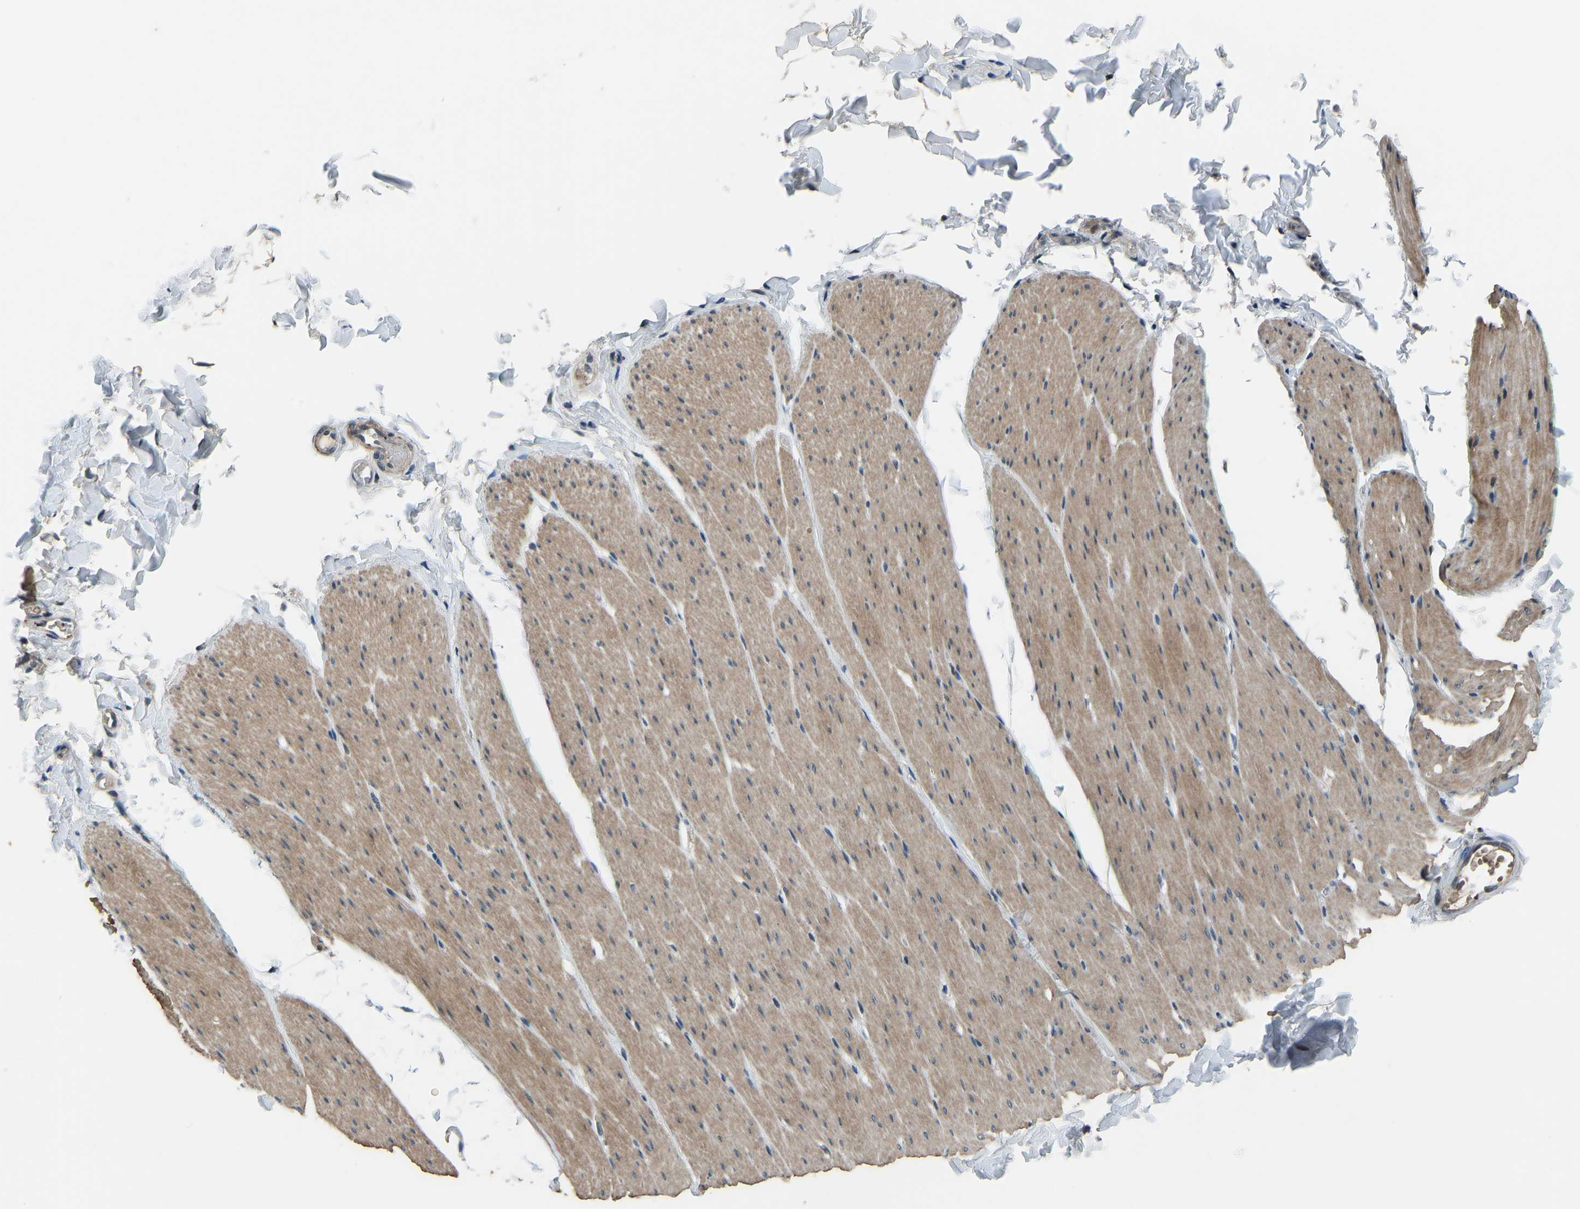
{"staining": {"intensity": "moderate", "quantity": ">75%", "location": "cytoplasmic/membranous,nuclear"}, "tissue": "smooth muscle", "cell_type": "Smooth muscle cells", "image_type": "normal", "snomed": [{"axis": "morphology", "description": "Normal tissue, NOS"}, {"axis": "topography", "description": "Smooth muscle"}, {"axis": "topography", "description": "Colon"}], "caption": "DAB immunohistochemical staining of normal human smooth muscle demonstrates moderate cytoplasmic/membranous,nuclear protein staining in approximately >75% of smooth muscle cells.", "gene": "FOS", "patient": {"sex": "male", "age": 67}}